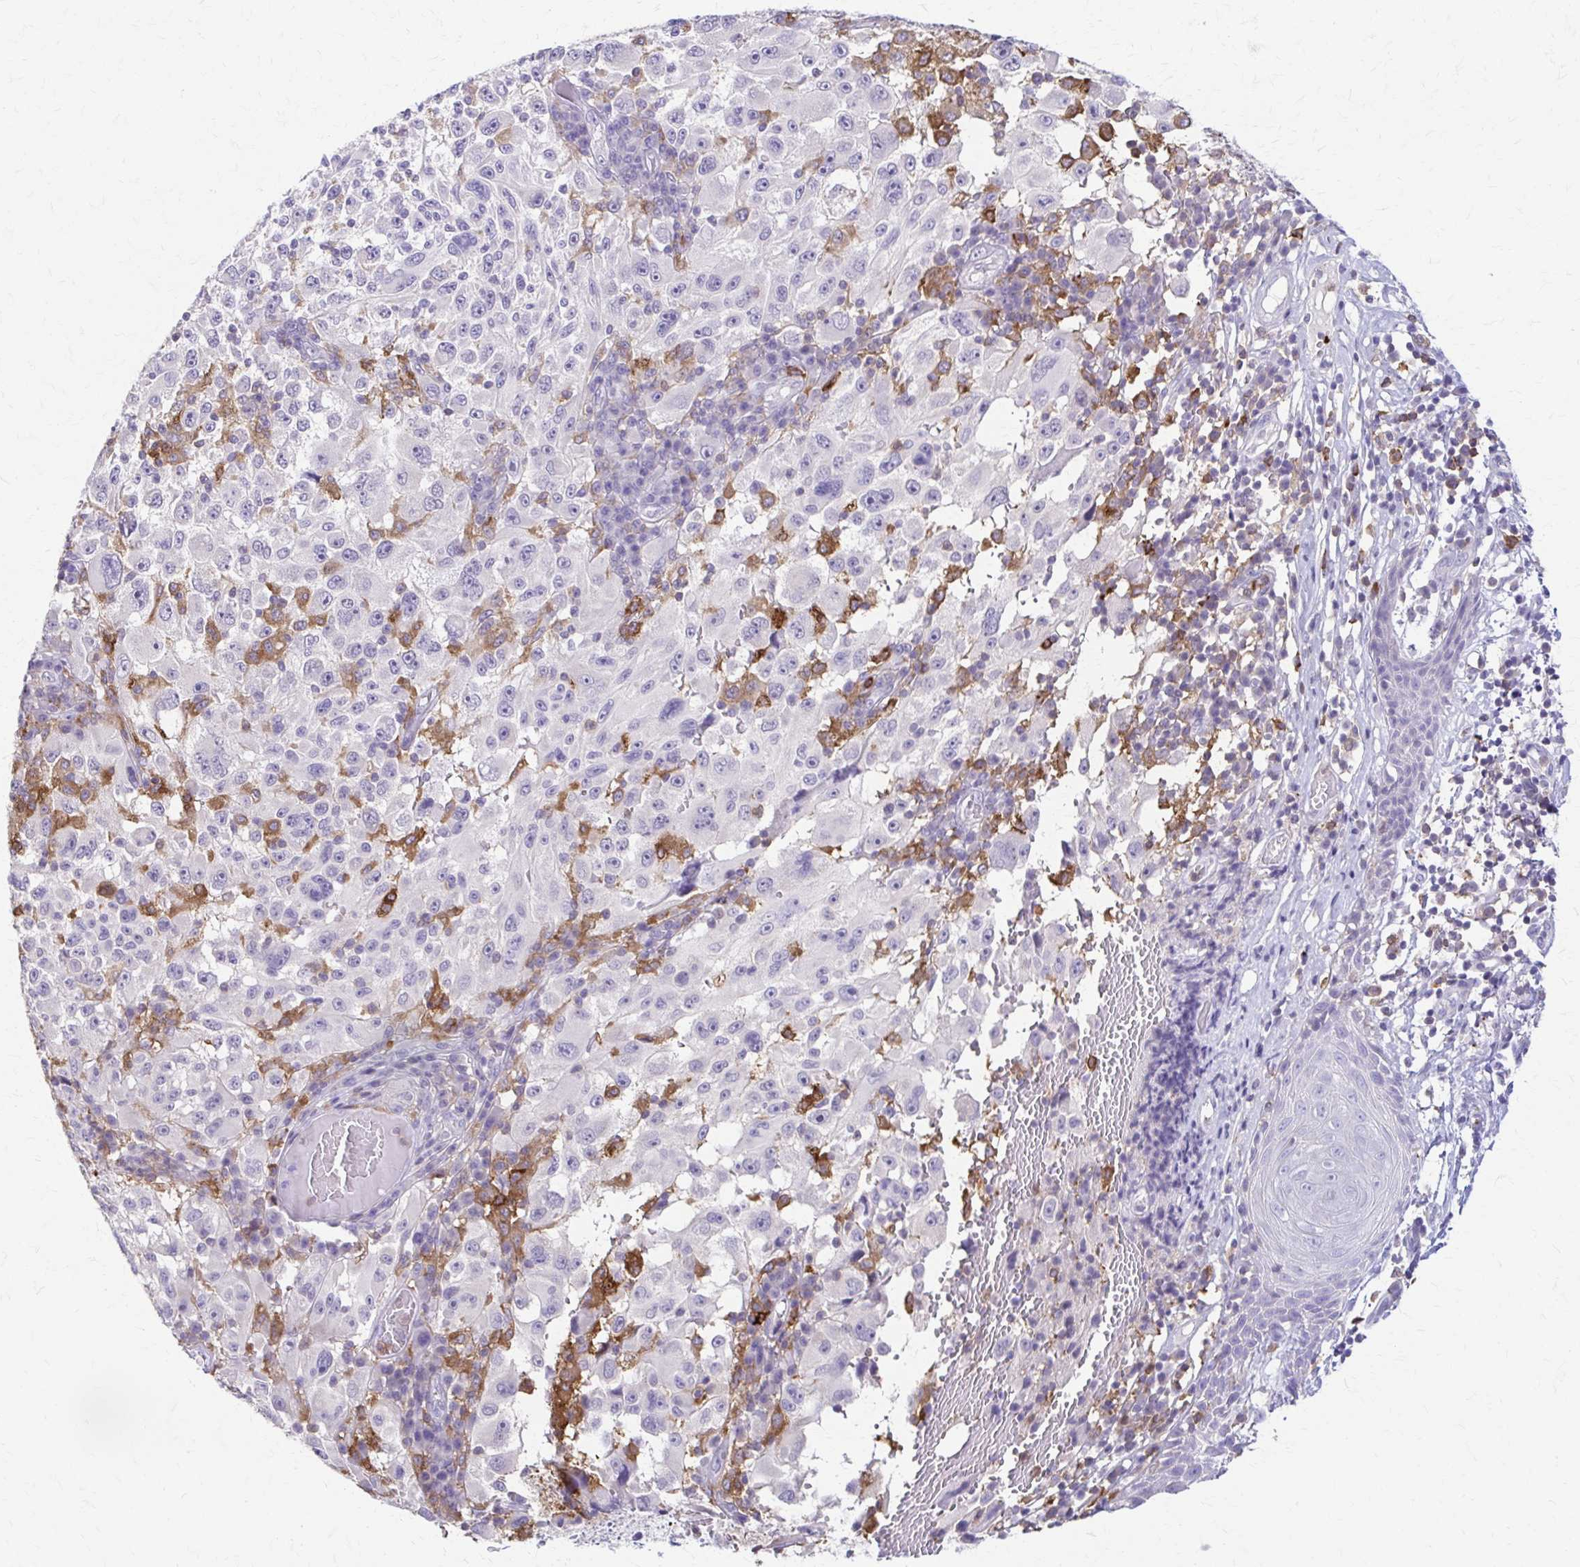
{"staining": {"intensity": "negative", "quantity": "none", "location": "none"}, "tissue": "melanoma", "cell_type": "Tumor cells", "image_type": "cancer", "snomed": [{"axis": "morphology", "description": "Malignant melanoma, NOS"}, {"axis": "topography", "description": "Skin"}], "caption": "Tumor cells show no significant protein expression in malignant melanoma.", "gene": "PIK3AP1", "patient": {"sex": "female", "age": 71}}